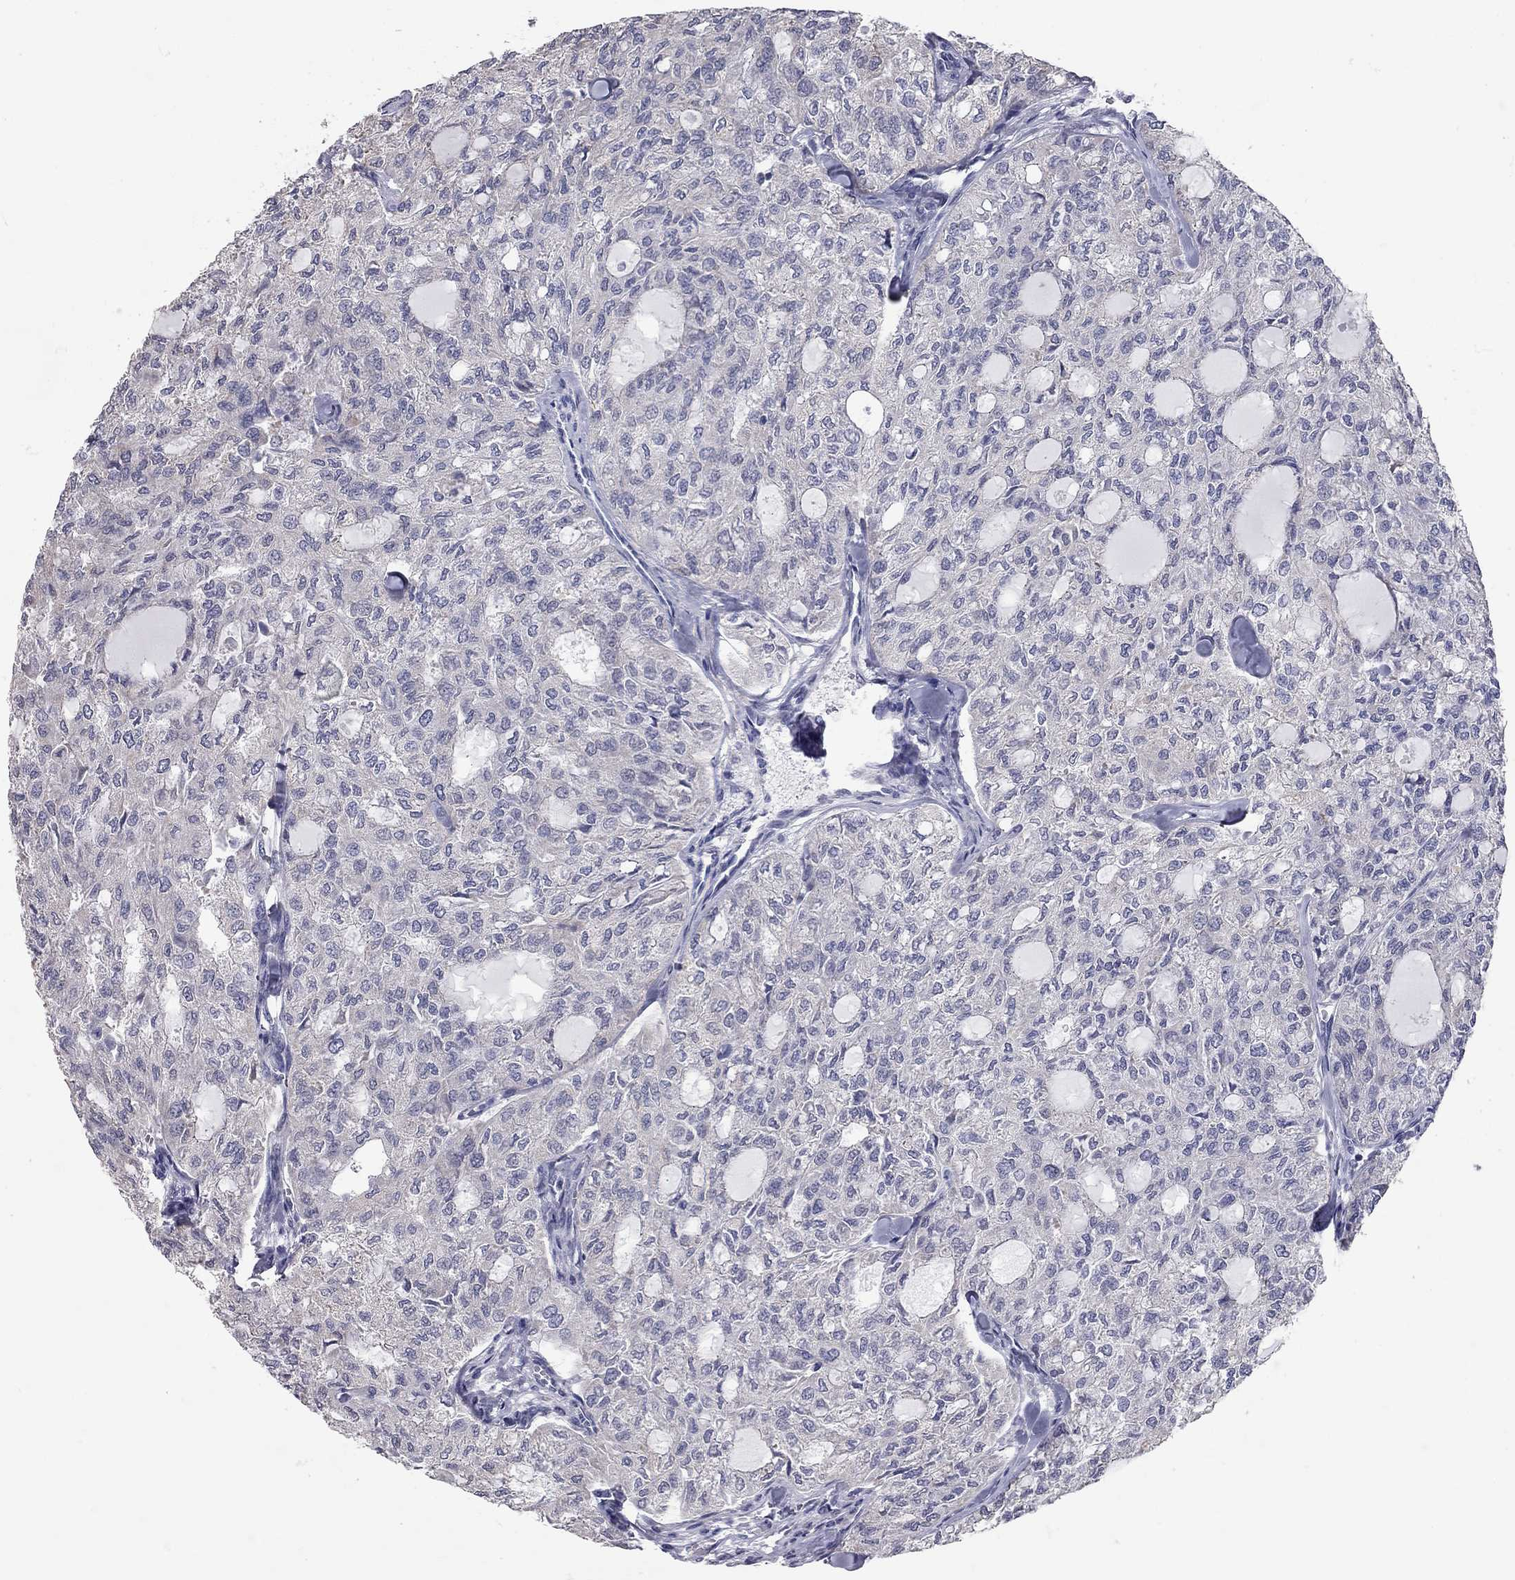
{"staining": {"intensity": "negative", "quantity": "none", "location": "none"}, "tissue": "thyroid cancer", "cell_type": "Tumor cells", "image_type": "cancer", "snomed": [{"axis": "morphology", "description": "Follicular adenoma carcinoma, NOS"}, {"axis": "topography", "description": "Thyroid gland"}], "caption": "Immunohistochemistry (IHC) image of human thyroid follicular adenoma carcinoma stained for a protein (brown), which exhibits no positivity in tumor cells. The staining was performed using DAB to visualize the protein expression in brown, while the nuclei were stained in blue with hematoxylin (Magnification: 20x).", "gene": "XAGE2", "patient": {"sex": "male", "age": 75}}